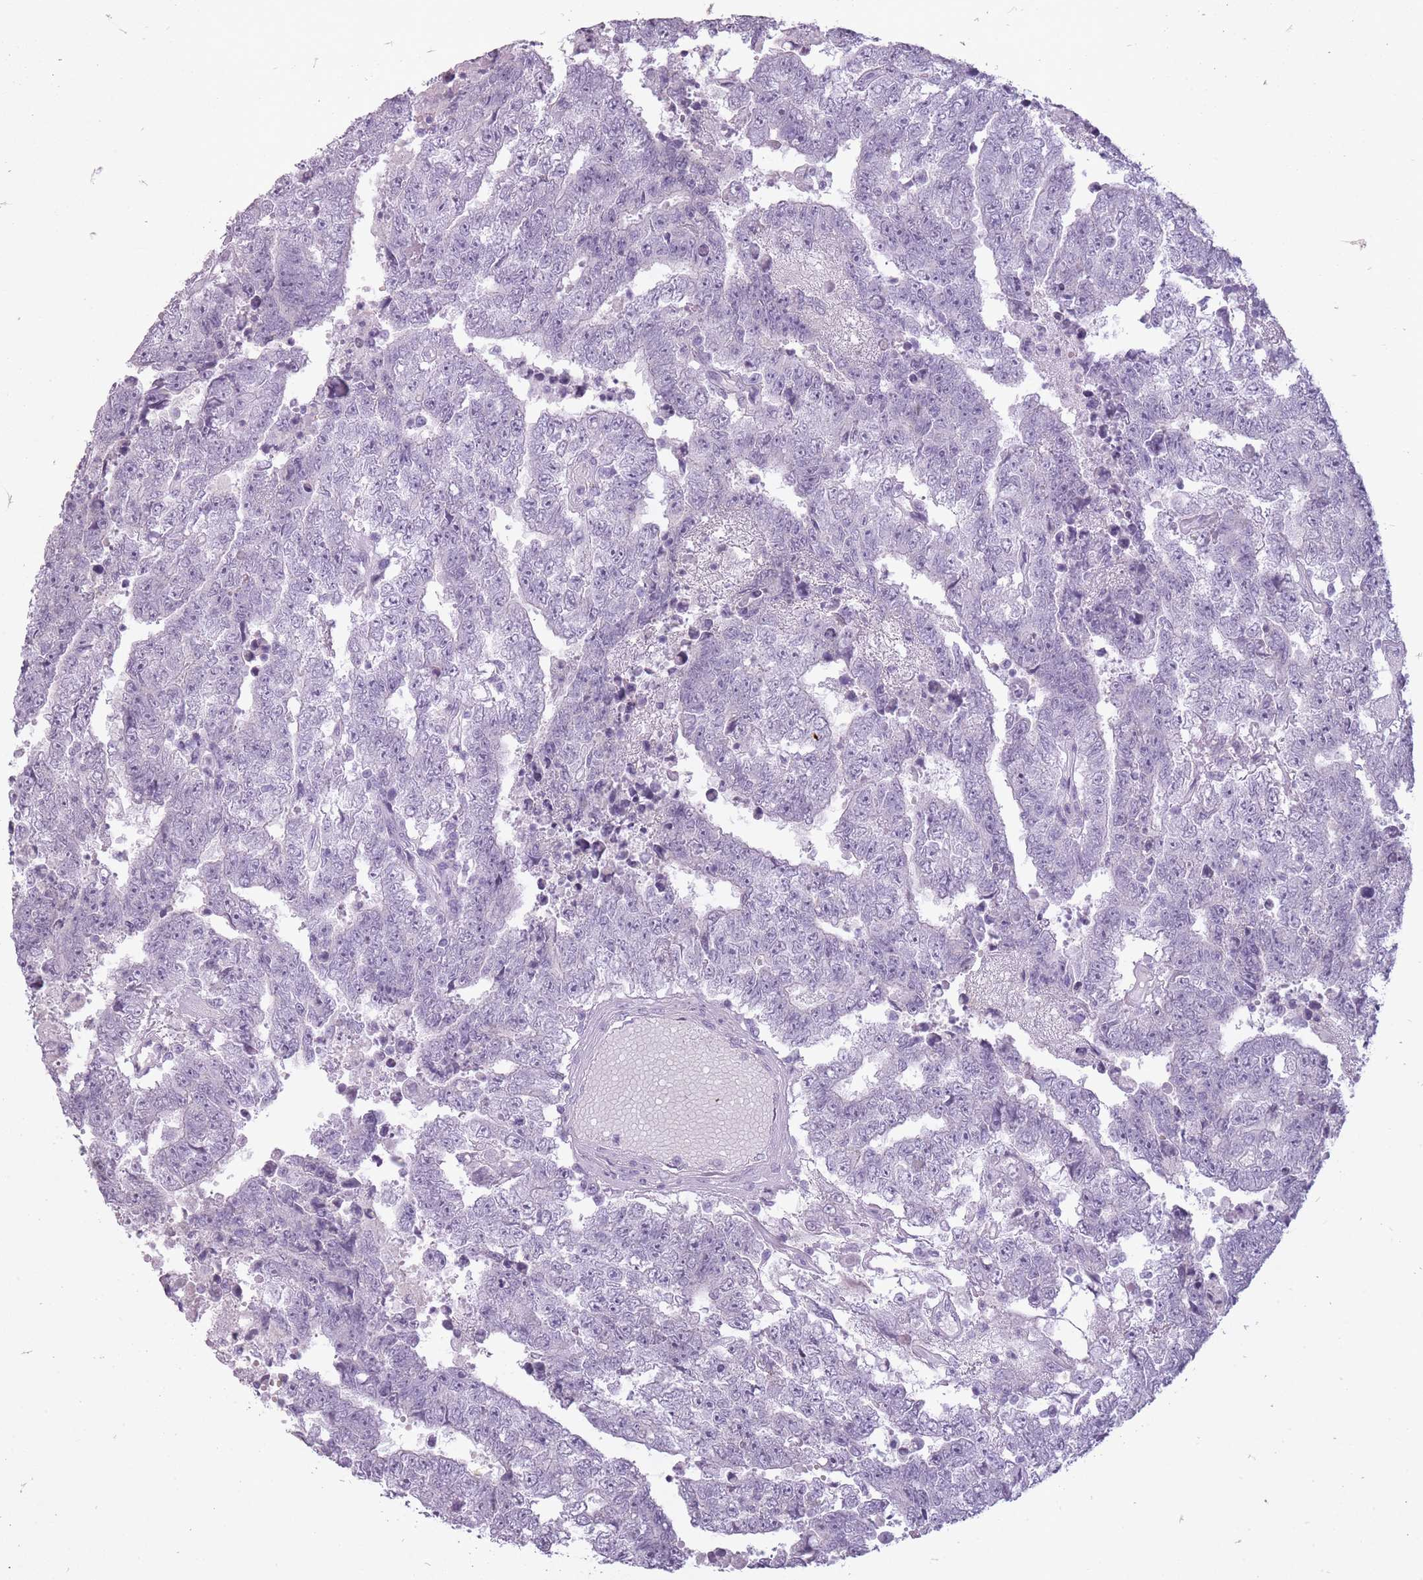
{"staining": {"intensity": "negative", "quantity": "none", "location": "none"}, "tissue": "testis cancer", "cell_type": "Tumor cells", "image_type": "cancer", "snomed": [{"axis": "morphology", "description": "Carcinoma, Embryonal, NOS"}, {"axis": "topography", "description": "Testis"}], "caption": "High magnification brightfield microscopy of testis embryonal carcinoma stained with DAB (brown) and counterstained with hematoxylin (blue): tumor cells show no significant expression.", "gene": "RFX4", "patient": {"sex": "male", "age": 25}}